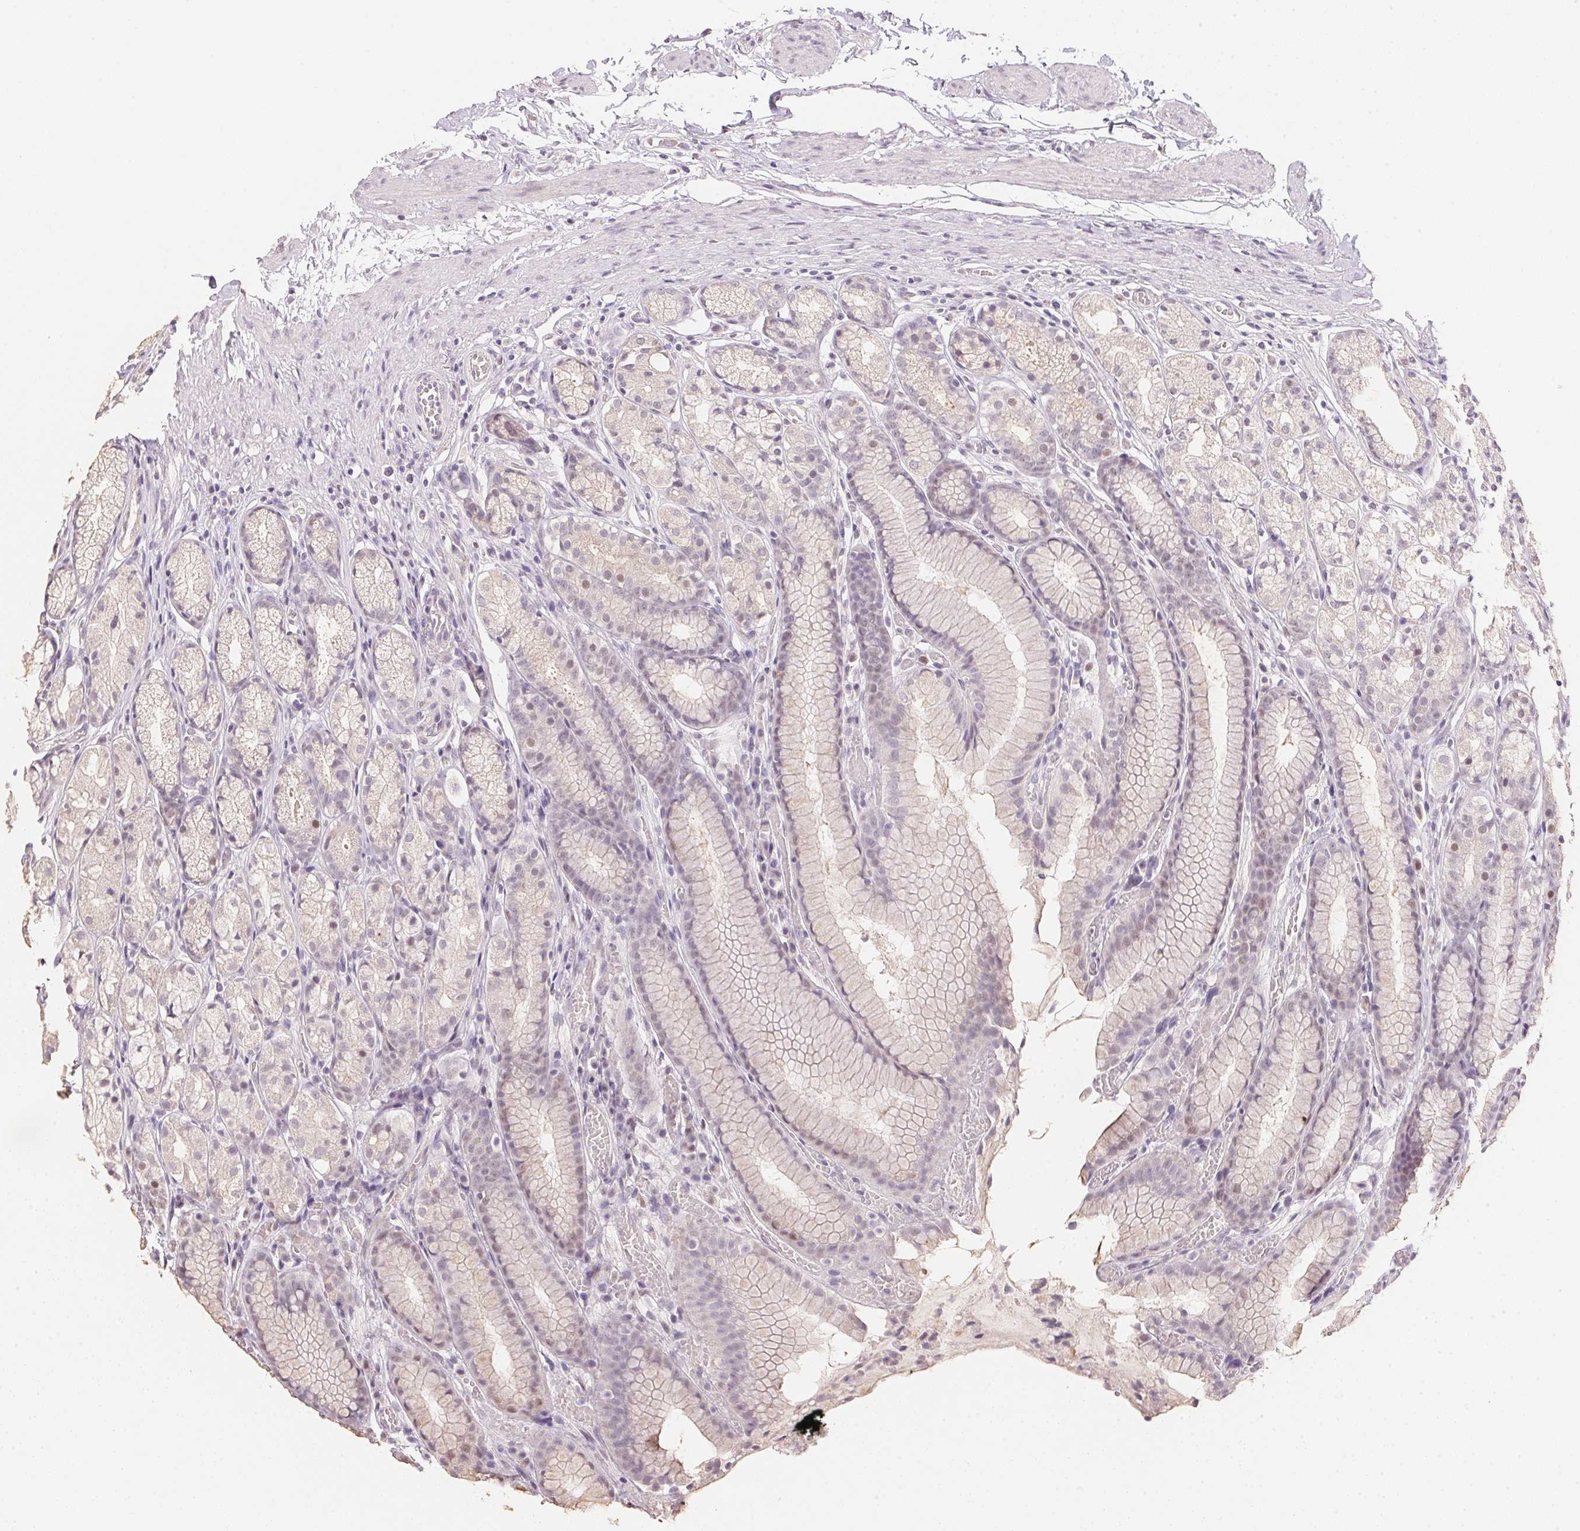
{"staining": {"intensity": "weak", "quantity": "<25%", "location": "nuclear"}, "tissue": "stomach", "cell_type": "Glandular cells", "image_type": "normal", "snomed": [{"axis": "morphology", "description": "Normal tissue, NOS"}, {"axis": "topography", "description": "Stomach"}], "caption": "High magnification brightfield microscopy of normal stomach stained with DAB (brown) and counterstained with hematoxylin (blue): glandular cells show no significant expression. (Stains: DAB (3,3'-diaminobenzidine) IHC with hematoxylin counter stain, Microscopy: brightfield microscopy at high magnification).", "gene": "POLR3G", "patient": {"sex": "male", "age": 70}}